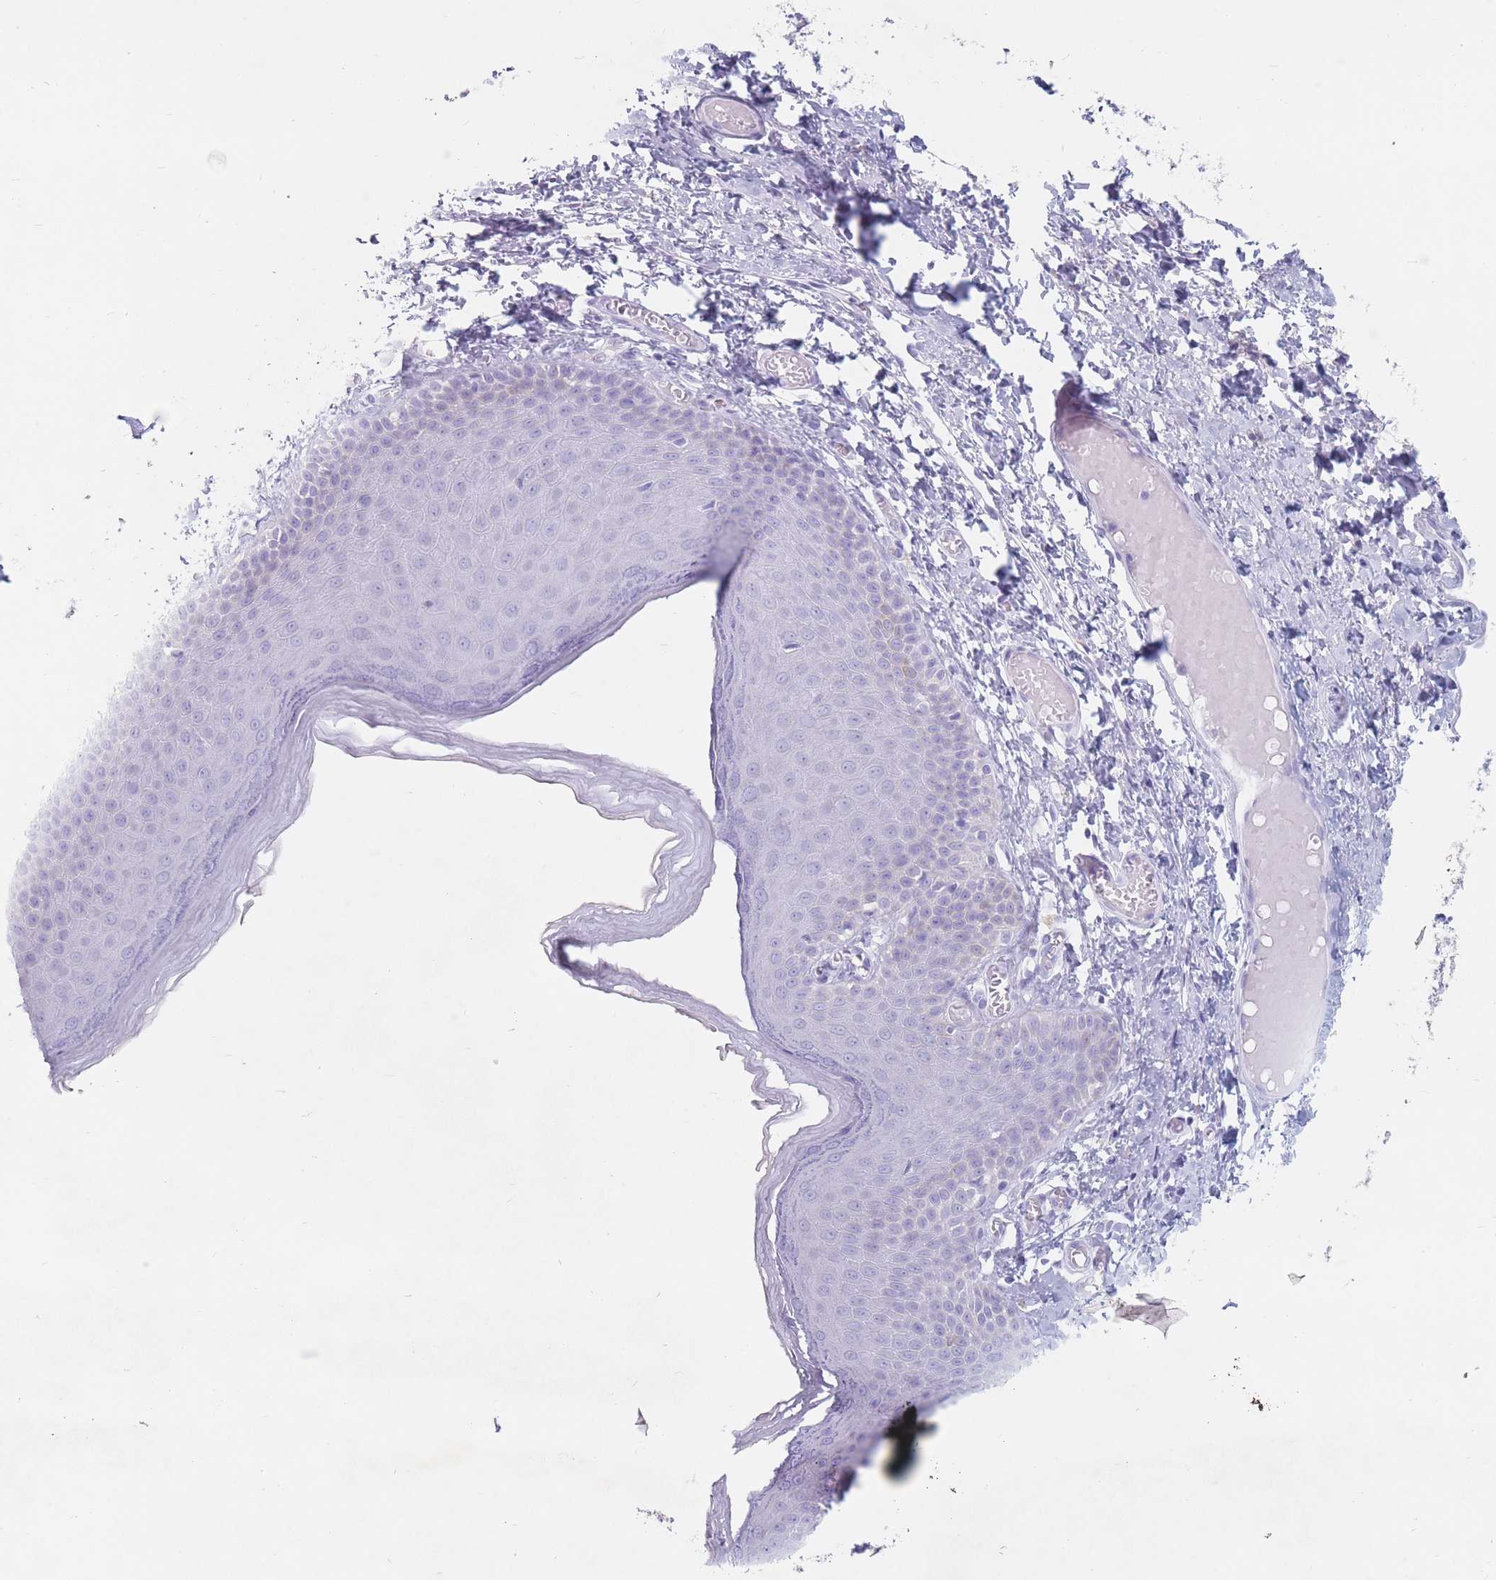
{"staining": {"intensity": "negative", "quantity": "none", "location": "none"}, "tissue": "skin", "cell_type": "Epidermal cells", "image_type": "normal", "snomed": [{"axis": "morphology", "description": "Normal tissue, NOS"}, {"axis": "topography", "description": "Anal"}], "caption": "An IHC histopathology image of benign skin is shown. There is no staining in epidermal cells of skin.", "gene": "ST3GAL5", "patient": {"sex": "female", "age": 40}}